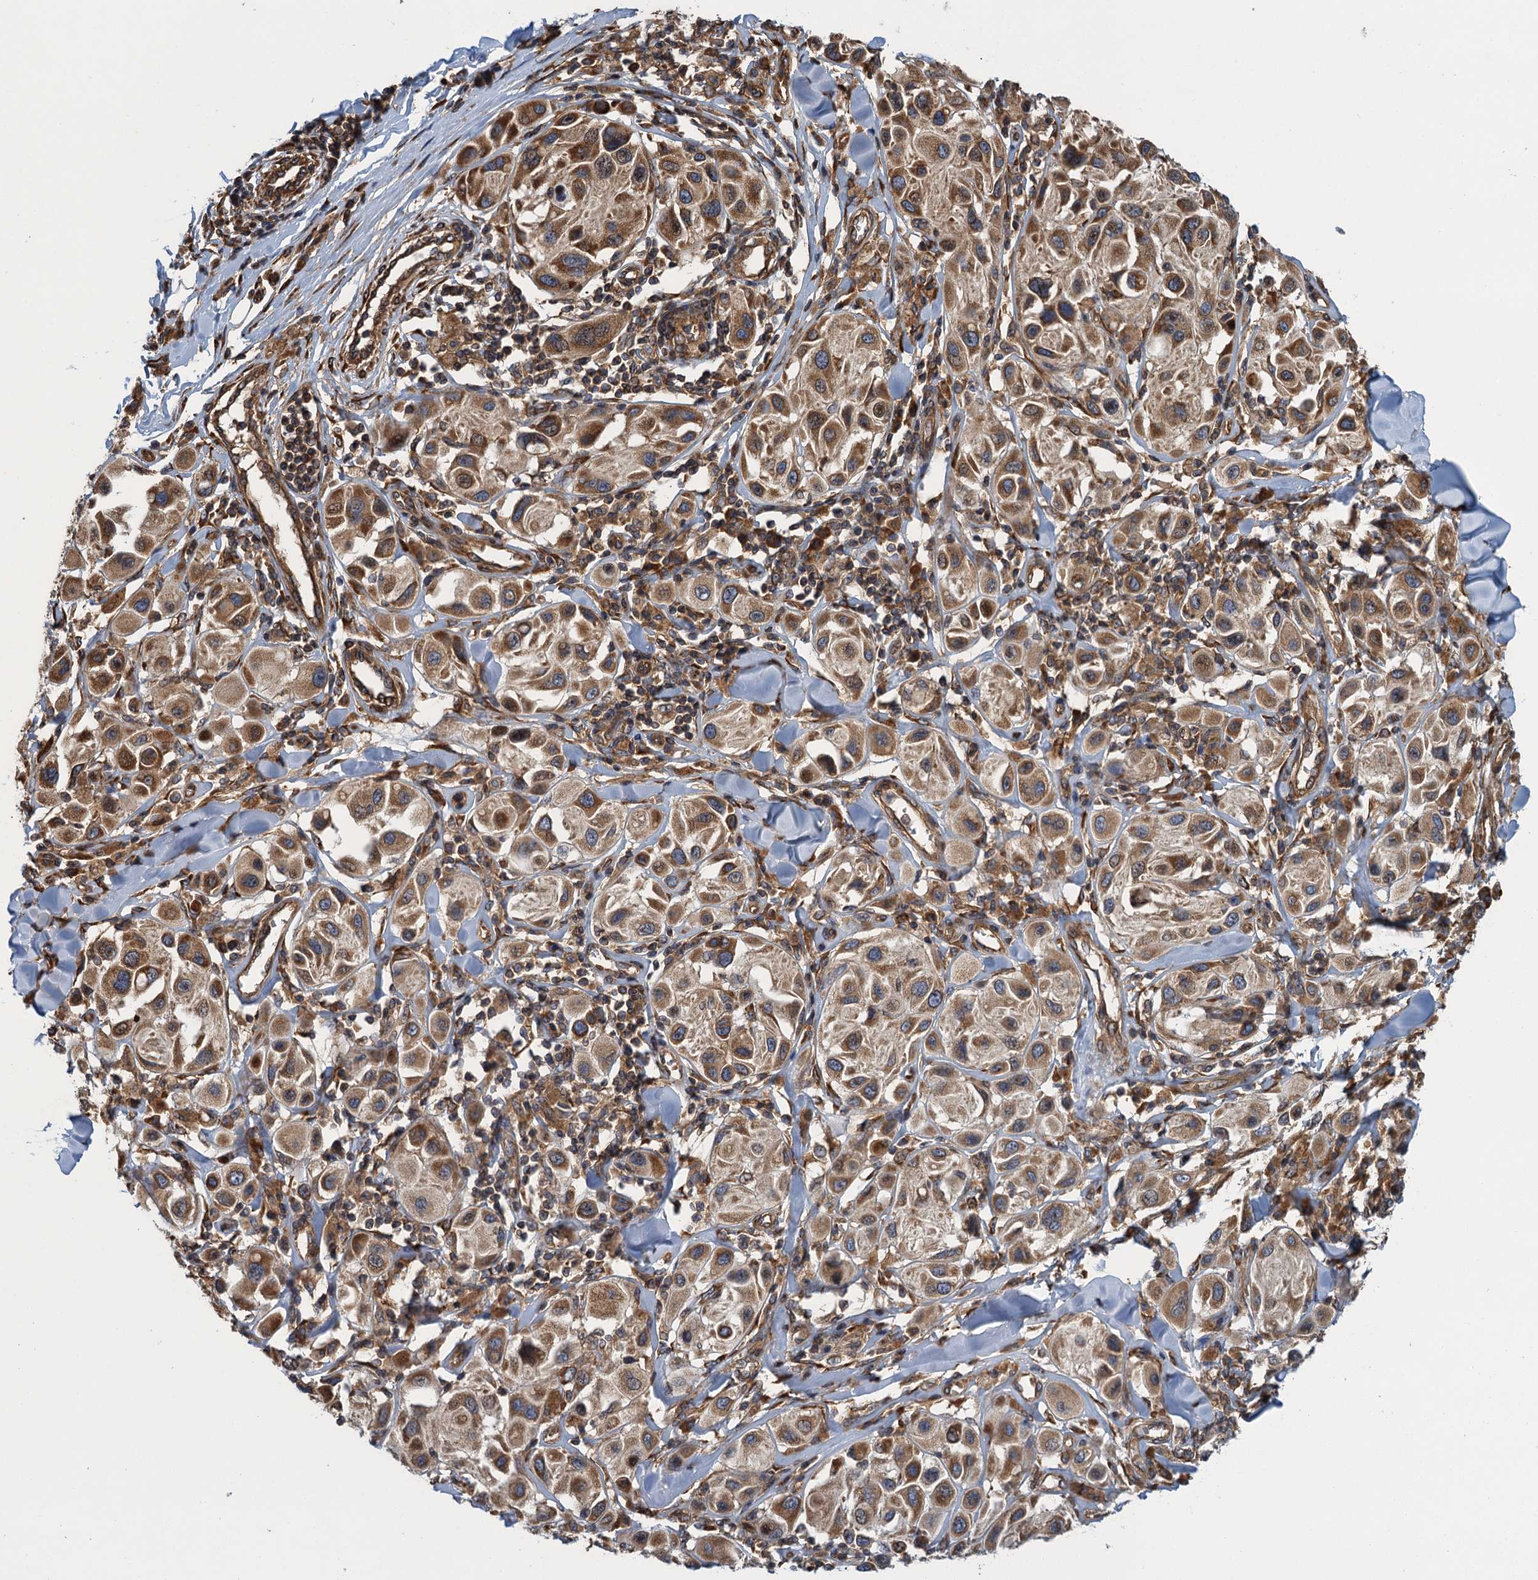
{"staining": {"intensity": "moderate", "quantity": ">75%", "location": "cytoplasmic/membranous"}, "tissue": "melanoma", "cell_type": "Tumor cells", "image_type": "cancer", "snomed": [{"axis": "morphology", "description": "Malignant melanoma, Metastatic site"}, {"axis": "topography", "description": "Skin"}], "caption": "Immunohistochemical staining of human malignant melanoma (metastatic site) exhibits medium levels of moderate cytoplasmic/membranous expression in about >75% of tumor cells.", "gene": "MDM1", "patient": {"sex": "male", "age": 41}}